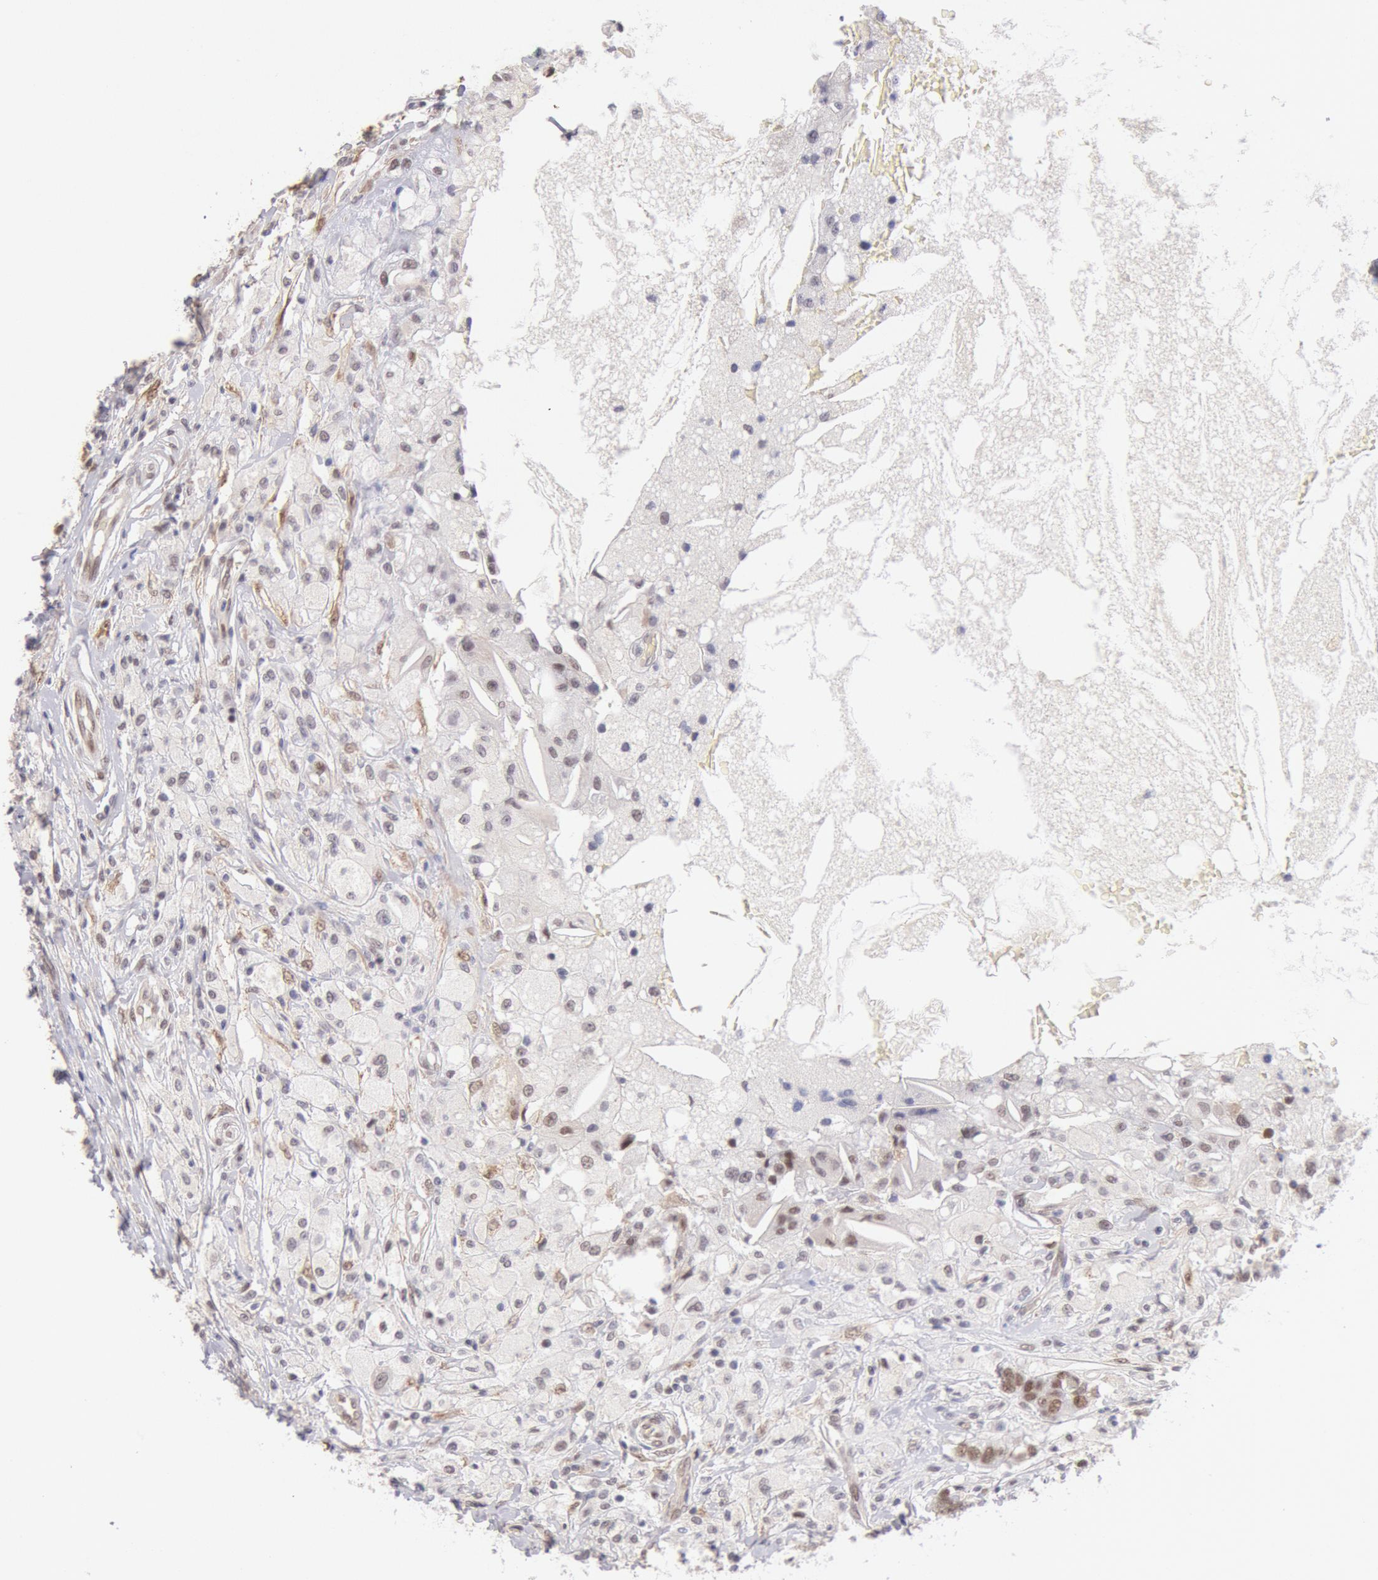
{"staining": {"intensity": "moderate", "quantity": ">75%", "location": "nuclear"}, "tissue": "breast cancer", "cell_type": "Tumor cells", "image_type": "cancer", "snomed": [{"axis": "morphology", "description": "Duct carcinoma"}, {"axis": "topography", "description": "Breast"}], "caption": "Breast cancer stained for a protein (brown) reveals moderate nuclear positive staining in about >75% of tumor cells.", "gene": "CDKN2B", "patient": {"sex": "female", "age": 27}}